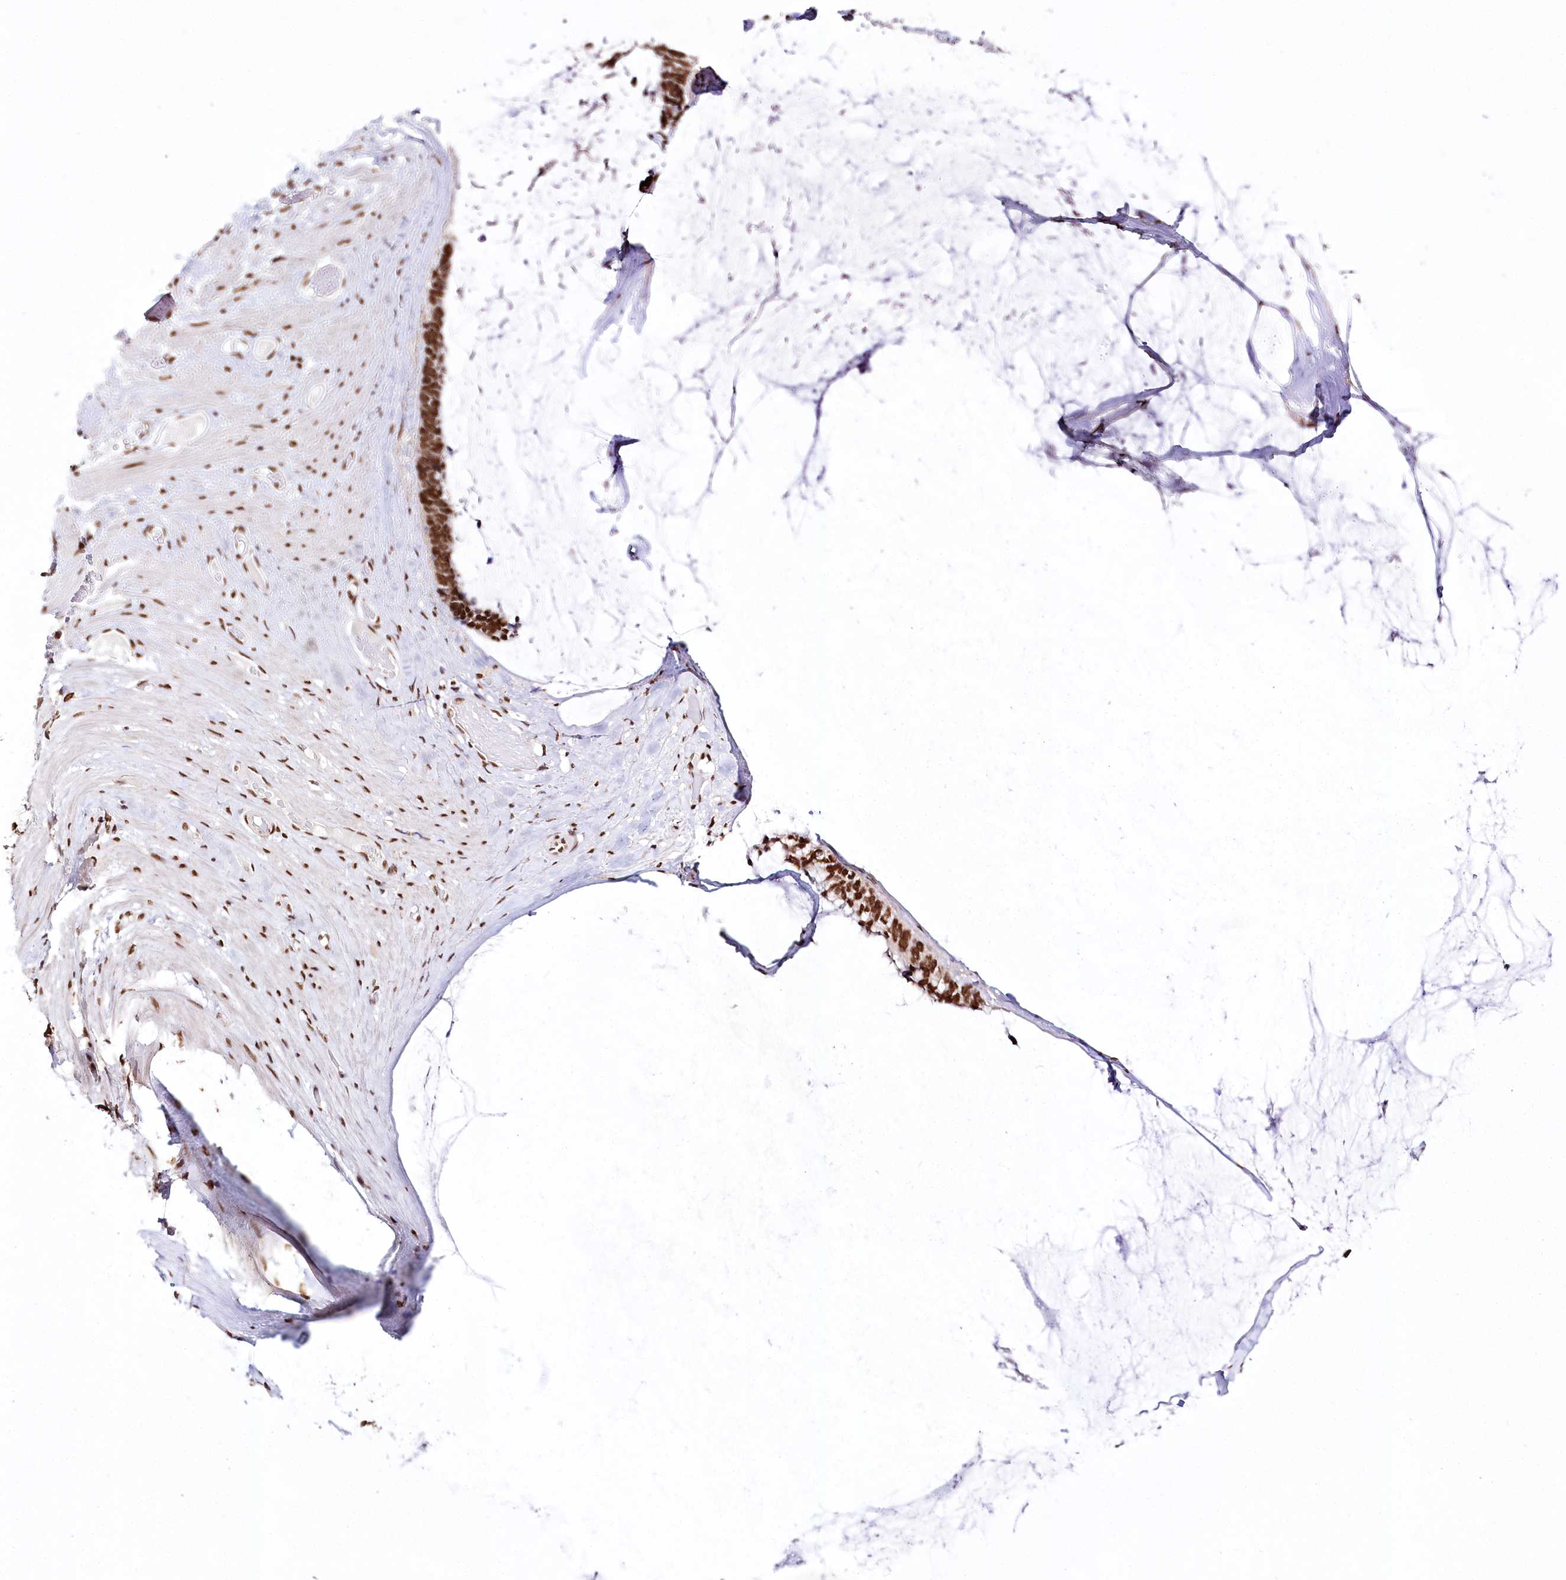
{"staining": {"intensity": "strong", "quantity": ">75%", "location": "nuclear"}, "tissue": "ovarian cancer", "cell_type": "Tumor cells", "image_type": "cancer", "snomed": [{"axis": "morphology", "description": "Cystadenocarcinoma, mucinous, NOS"}, {"axis": "topography", "description": "Ovary"}], "caption": "Ovarian cancer tissue displays strong nuclear expression in about >75% of tumor cells (brown staining indicates protein expression, while blue staining denotes nuclei).", "gene": "SMARCE1", "patient": {"sex": "female", "age": 39}}